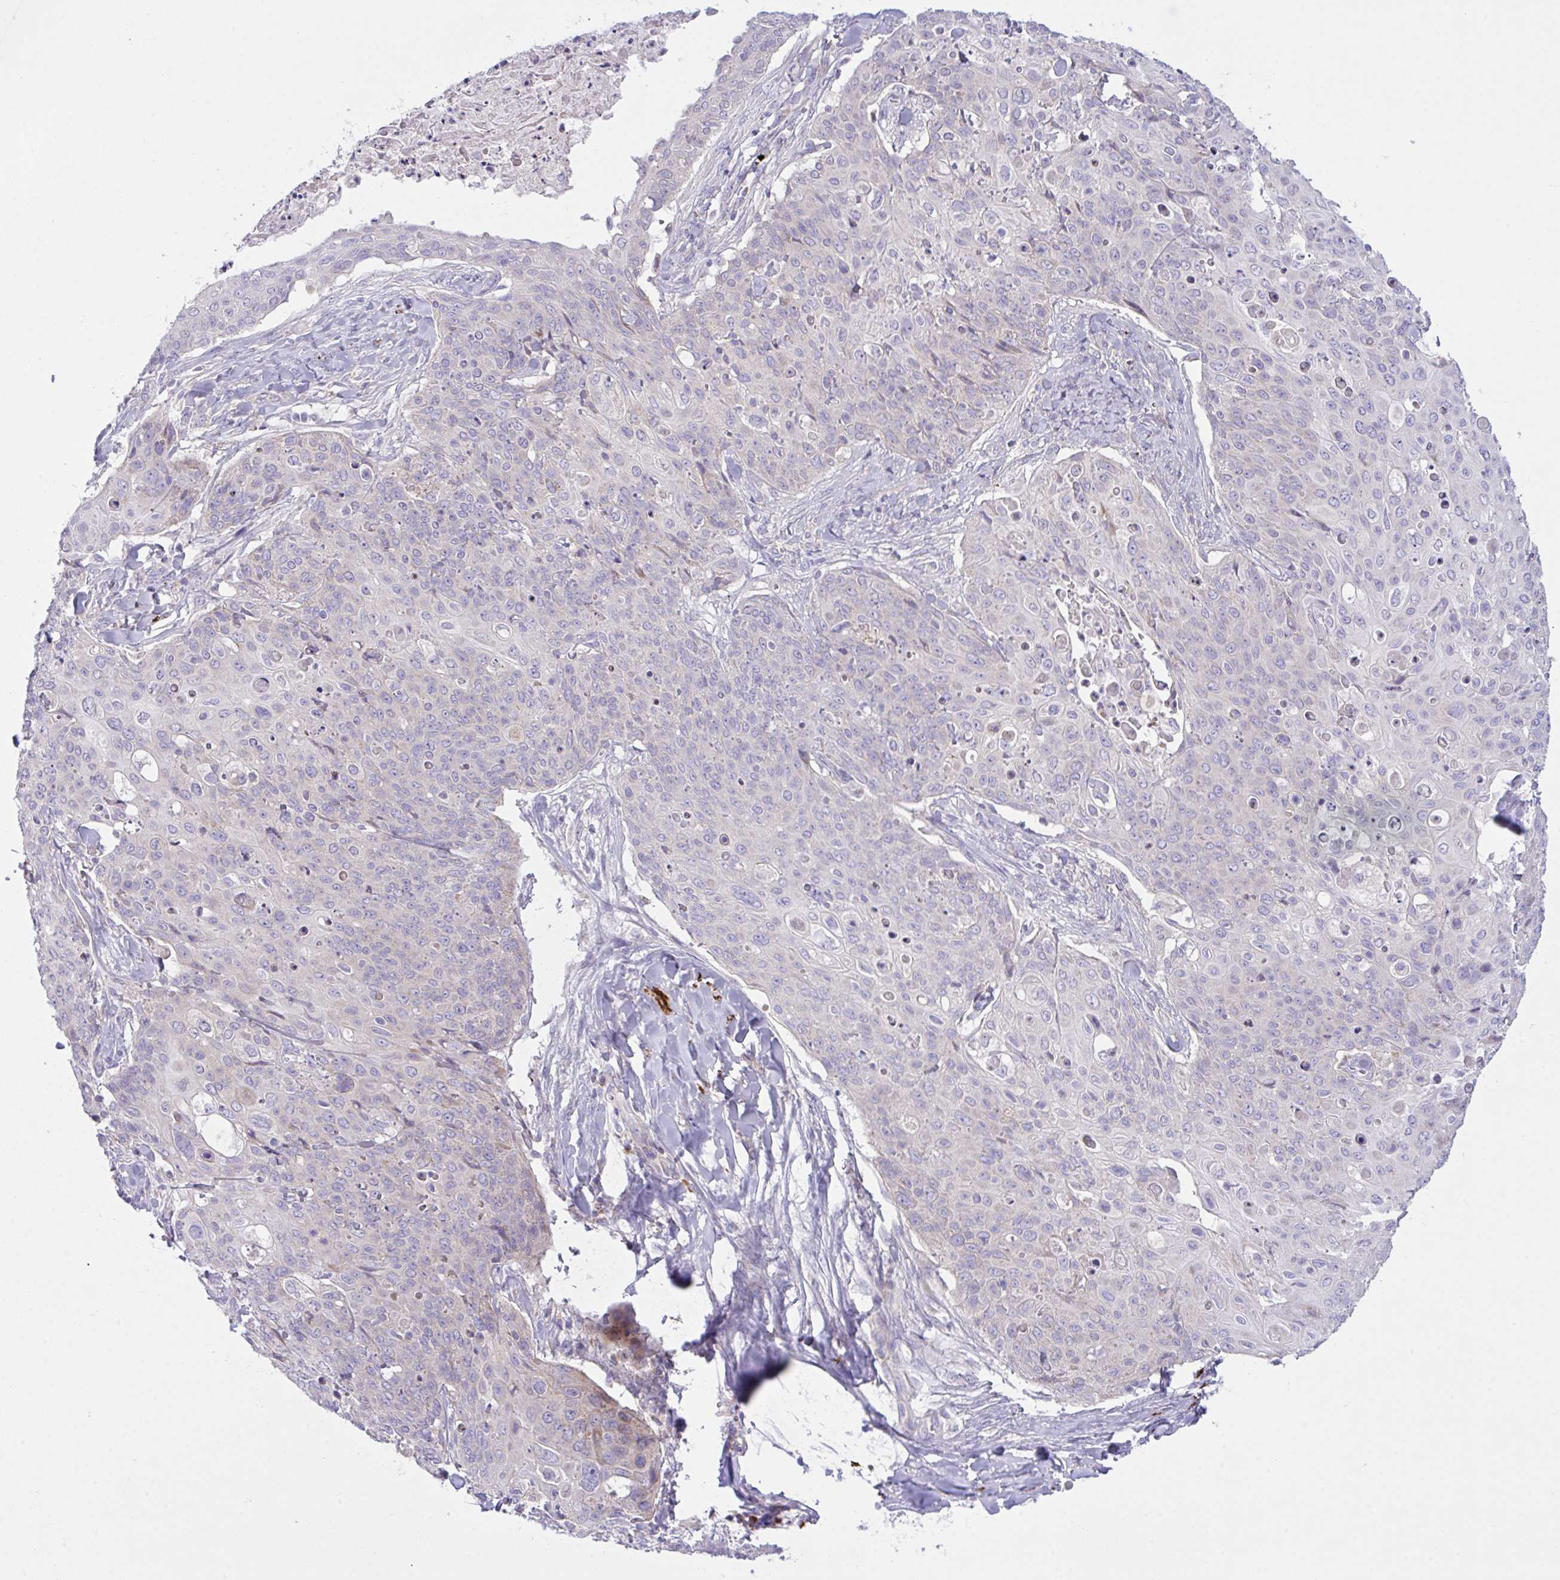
{"staining": {"intensity": "weak", "quantity": "<25%", "location": "cytoplasmic/membranous"}, "tissue": "skin cancer", "cell_type": "Tumor cells", "image_type": "cancer", "snomed": [{"axis": "morphology", "description": "Squamous cell carcinoma, NOS"}, {"axis": "topography", "description": "Skin"}, {"axis": "topography", "description": "Vulva"}], "caption": "DAB (3,3'-diaminobenzidine) immunohistochemical staining of squamous cell carcinoma (skin) displays no significant expression in tumor cells.", "gene": "CHDH", "patient": {"sex": "female", "age": 85}}